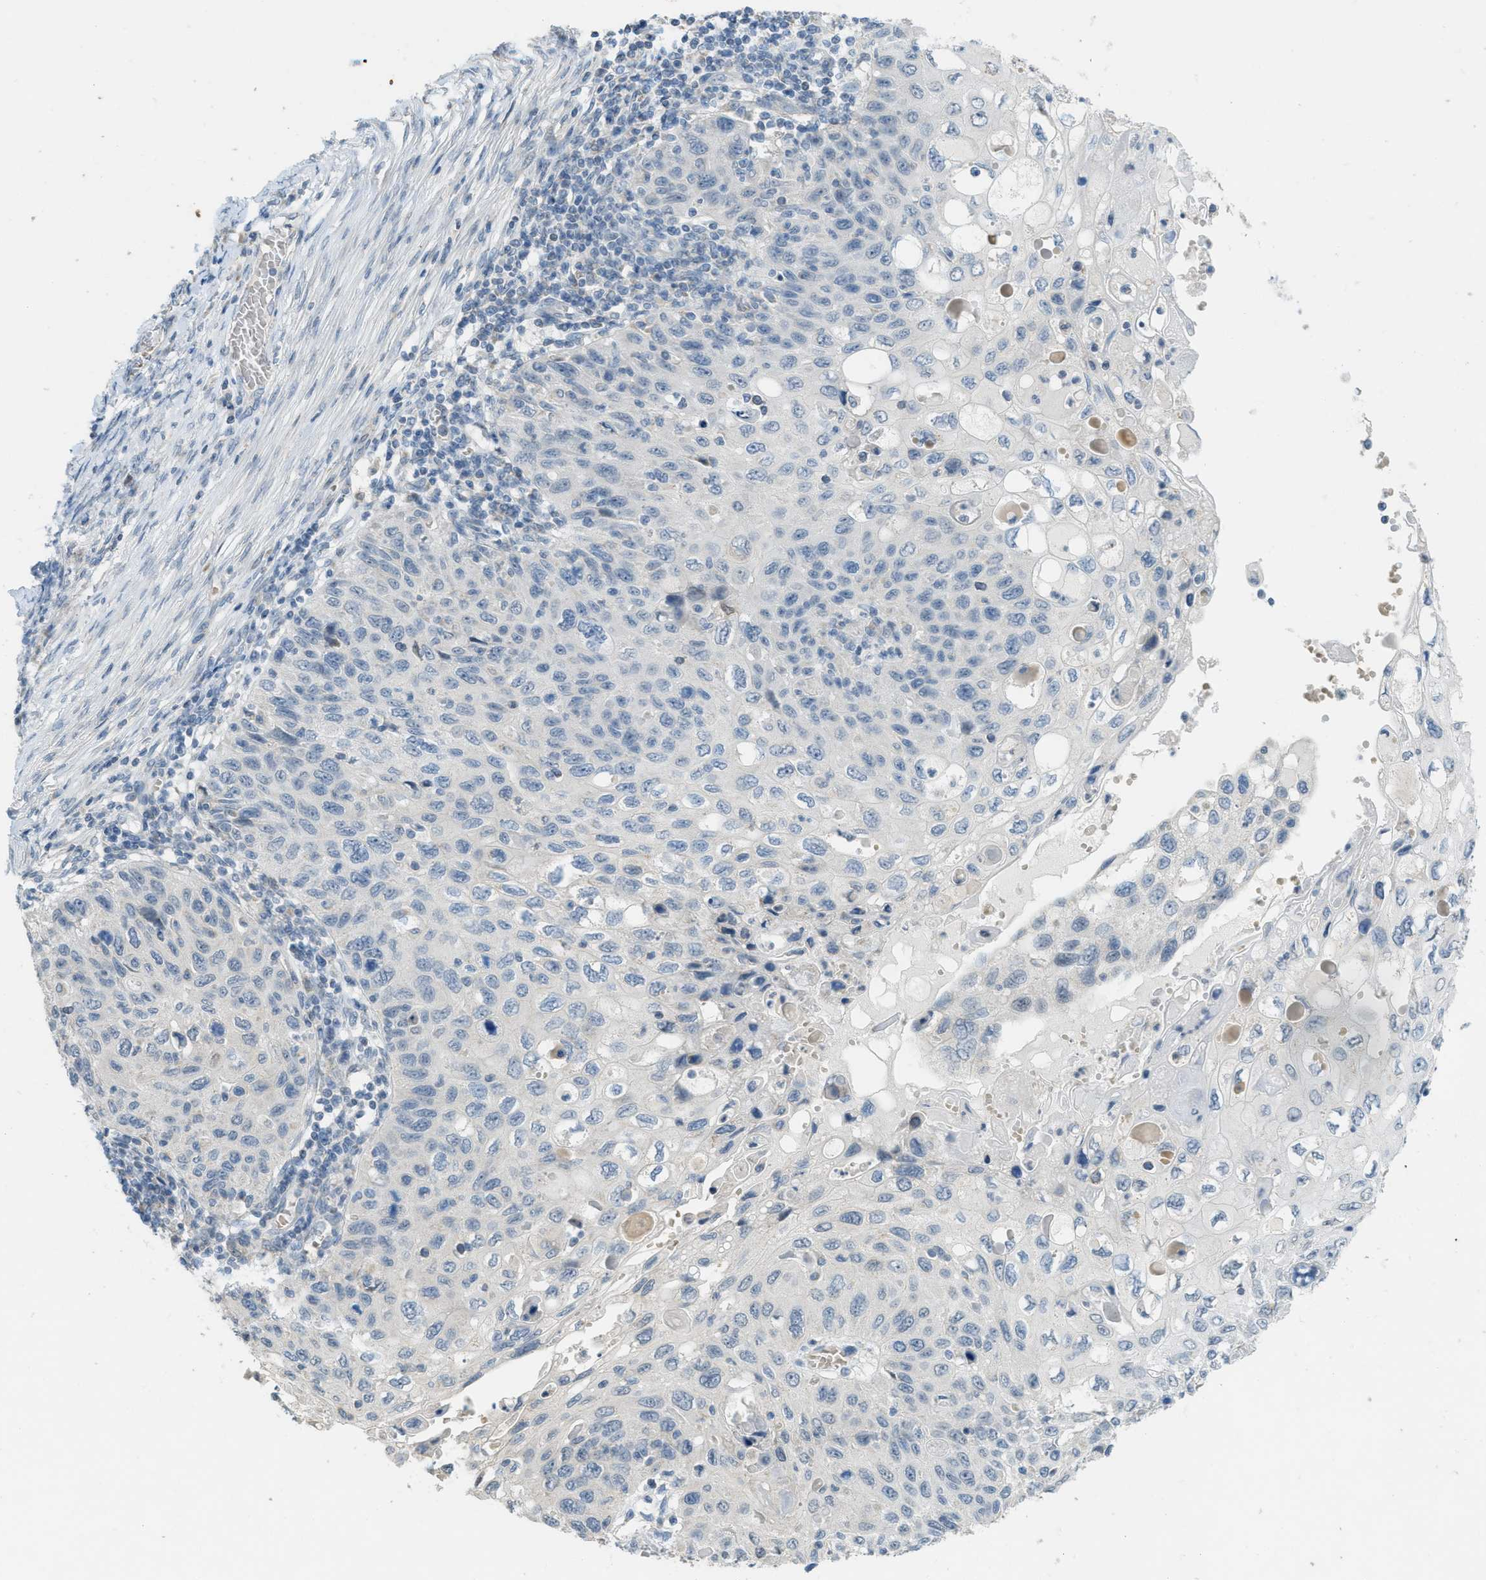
{"staining": {"intensity": "negative", "quantity": "none", "location": "none"}, "tissue": "cervical cancer", "cell_type": "Tumor cells", "image_type": "cancer", "snomed": [{"axis": "morphology", "description": "Squamous cell carcinoma, NOS"}, {"axis": "topography", "description": "Cervix"}], "caption": "This image is of cervical squamous cell carcinoma stained with immunohistochemistry to label a protein in brown with the nuclei are counter-stained blue. There is no expression in tumor cells.", "gene": "TXNDC2", "patient": {"sex": "female", "age": 70}}